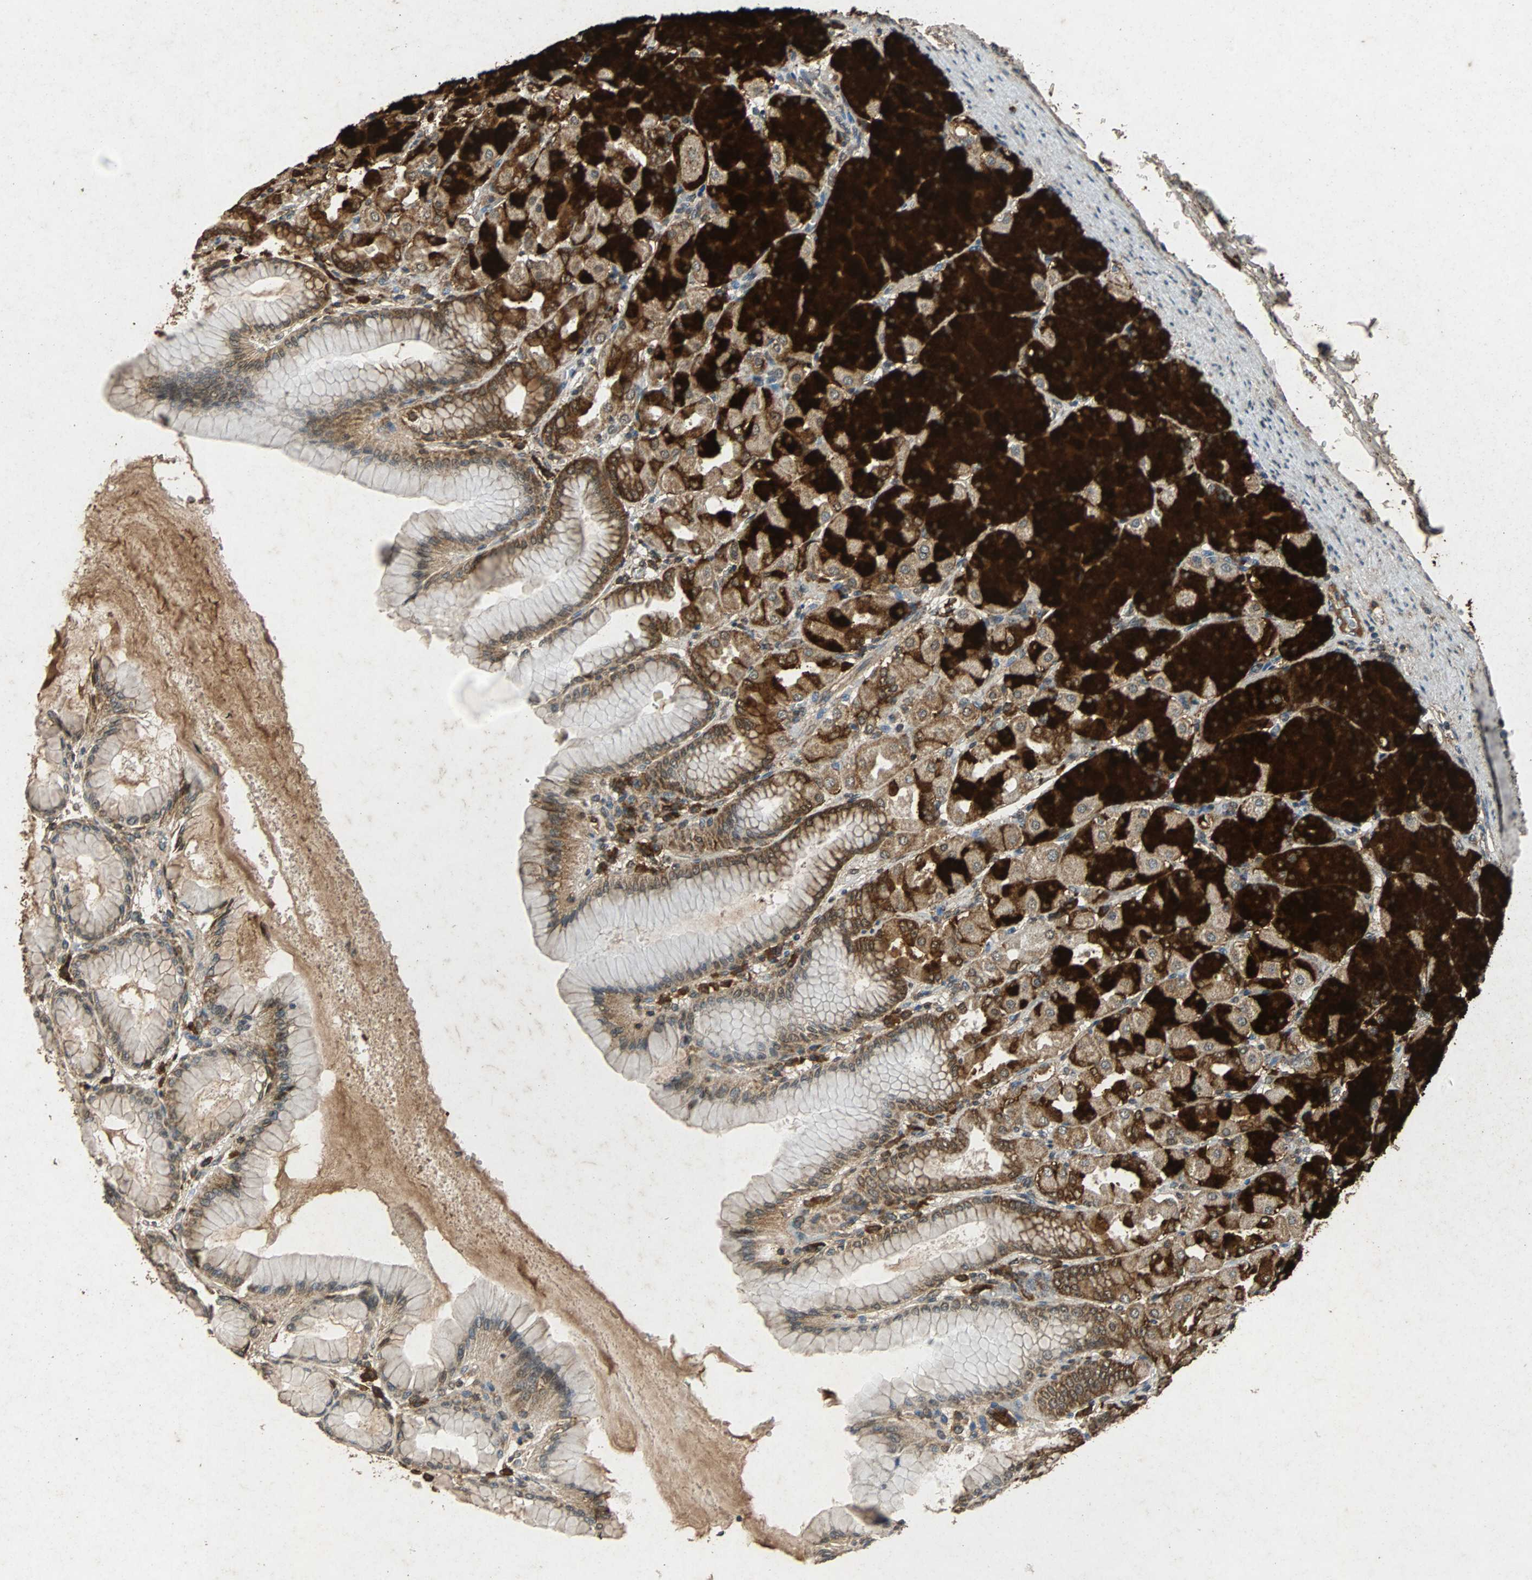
{"staining": {"intensity": "strong", "quantity": ">75%", "location": "cytoplasmic/membranous"}, "tissue": "stomach", "cell_type": "Glandular cells", "image_type": "normal", "snomed": [{"axis": "morphology", "description": "Normal tissue, NOS"}, {"axis": "topography", "description": "Stomach, upper"}], "caption": "About >75% of glandular cells in unremarkable stomach exhibit strong cytoplasmic/membranous protein staining as visualized by brown immunohistochemical staining.", "gene": "NAA10", "patient": {"sex": "female", "age": 56}}